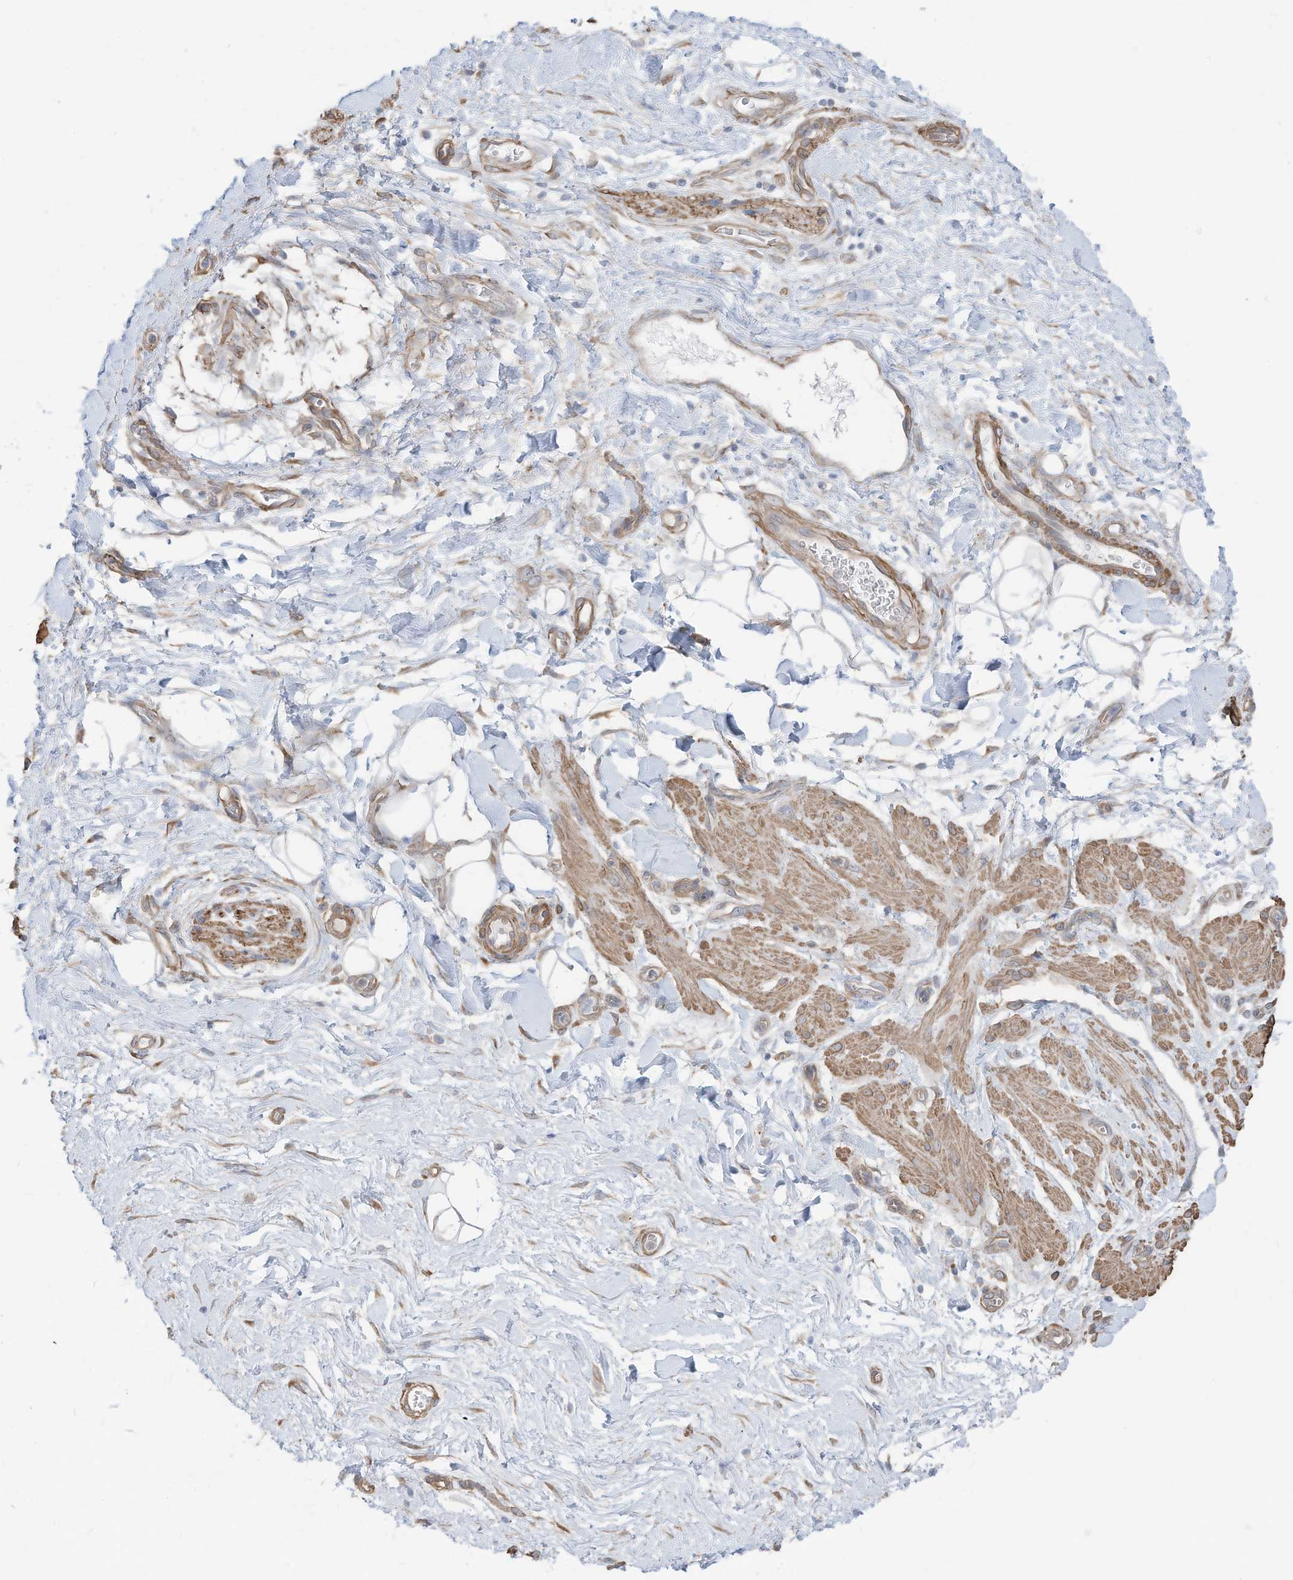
{"staining": {"intensity": "weak", "quantity": ">75%", "location": "cytoplasmic/membranous"}, "tissue": "adipose tissue", "cell_type": "Adipocytes", "image_type": "normal", "snomed": [{"axis": "morphology", "description": "Normal tissue, NOS"}, {"axis": "morphology", "description": "Adenocarcinoma, NOS"}, {"axis": "topography", "description": "Pancreas"}, {"axis": "topography", "description": "Peripheral nerve tissue"}], "caption": "About >75% of adipocytes in unremarkable adipose tissue reveal weak cytoplasmic/membranous protein staining as visualized by brown immunohistochemical staining.", "gene": "SLC17A7", "patient": {"sex": "male", "age": 59}}